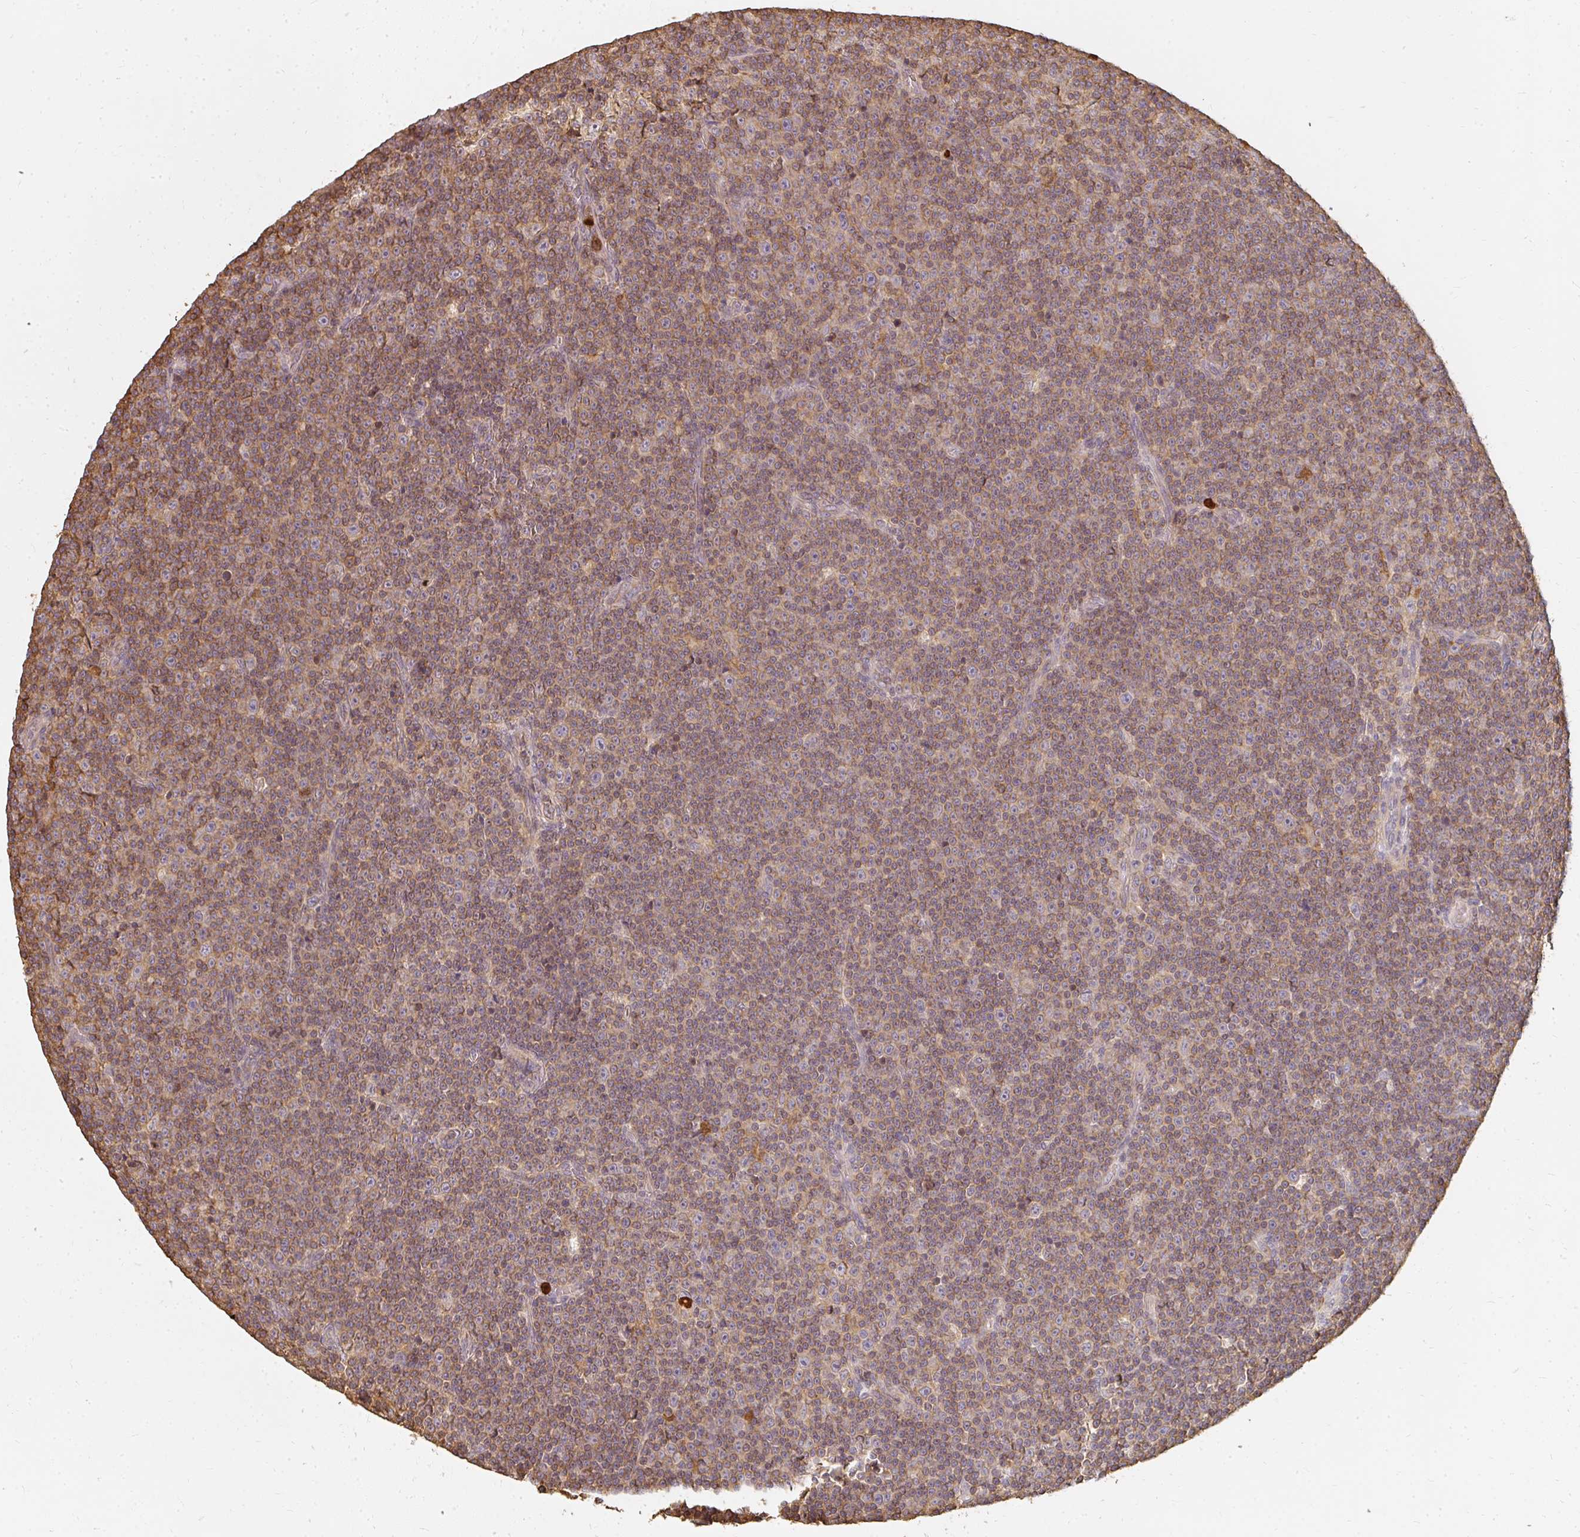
{"staining": {"intensity": "moderate", "quantity": ">75%", "location": "cytoplasmic/membranous"}, "tissue": "lymphoma", "cell_type": "Tumor cells", "image_type": "cancer", "snomed": [{"axis": "morphology", "description": "Malignant lymphoma, non-Hodgkin's type, Low grade"}, {"axis": "topography", "description": "Lymph node"}], "caption": "IHC of malignant lymphoma, non-Hodgkin's type (low-grade) displays medium levels of moderate cytoplasmic/membranous staining in about >75% of tumor cells. The staining was performed using DAB to visualize the protein expression in brown, while the nuclei were stained in blue with hematoxylin (Magnification: 20x).", "gene": "CNTRL", "patient": {"sex": "female", "age": 67}}